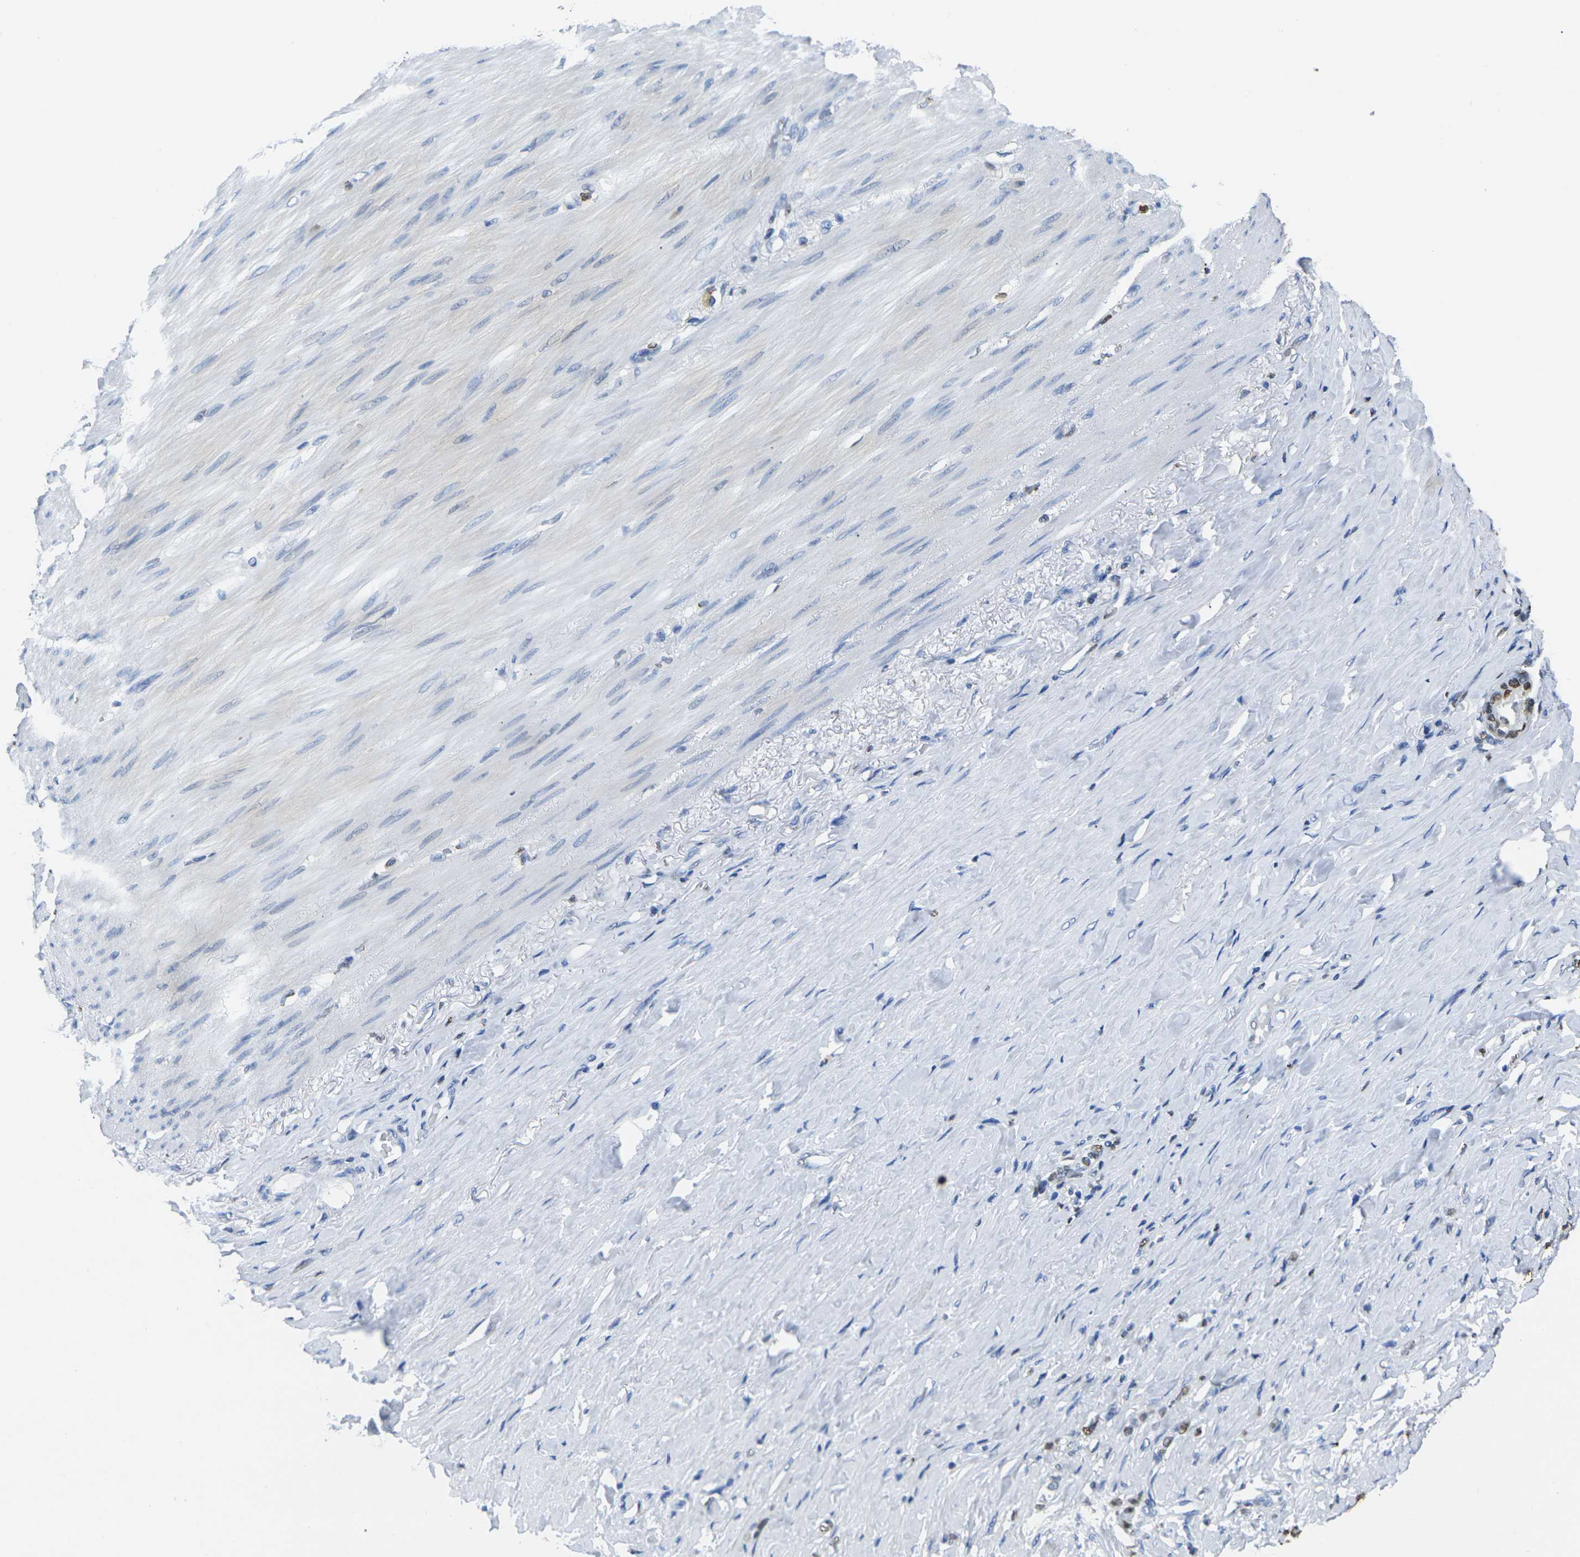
{"staining": {"intensity": "moderate", "quantity": ">75%", "location": "nuclear"}, "tissue": "stomach cancer", "cell_type": "Tumor cells", "image_type": "cancer", "snomed": [{"axis": "morphology", "description": "Adenocarcinoma, NOS"}, {"axis": "topography", "description": "Stomach"}], "caption": "Protein expression analysis of human stomach cancer (adenocarcinoma) reveals moderate nuclear positivity in about >75% of tumor cells. (Brightfield microscopy of DAB IHC at high magnification).", "gene": "DRAXIN", "patient": {"sex": "male", "age": 82}}